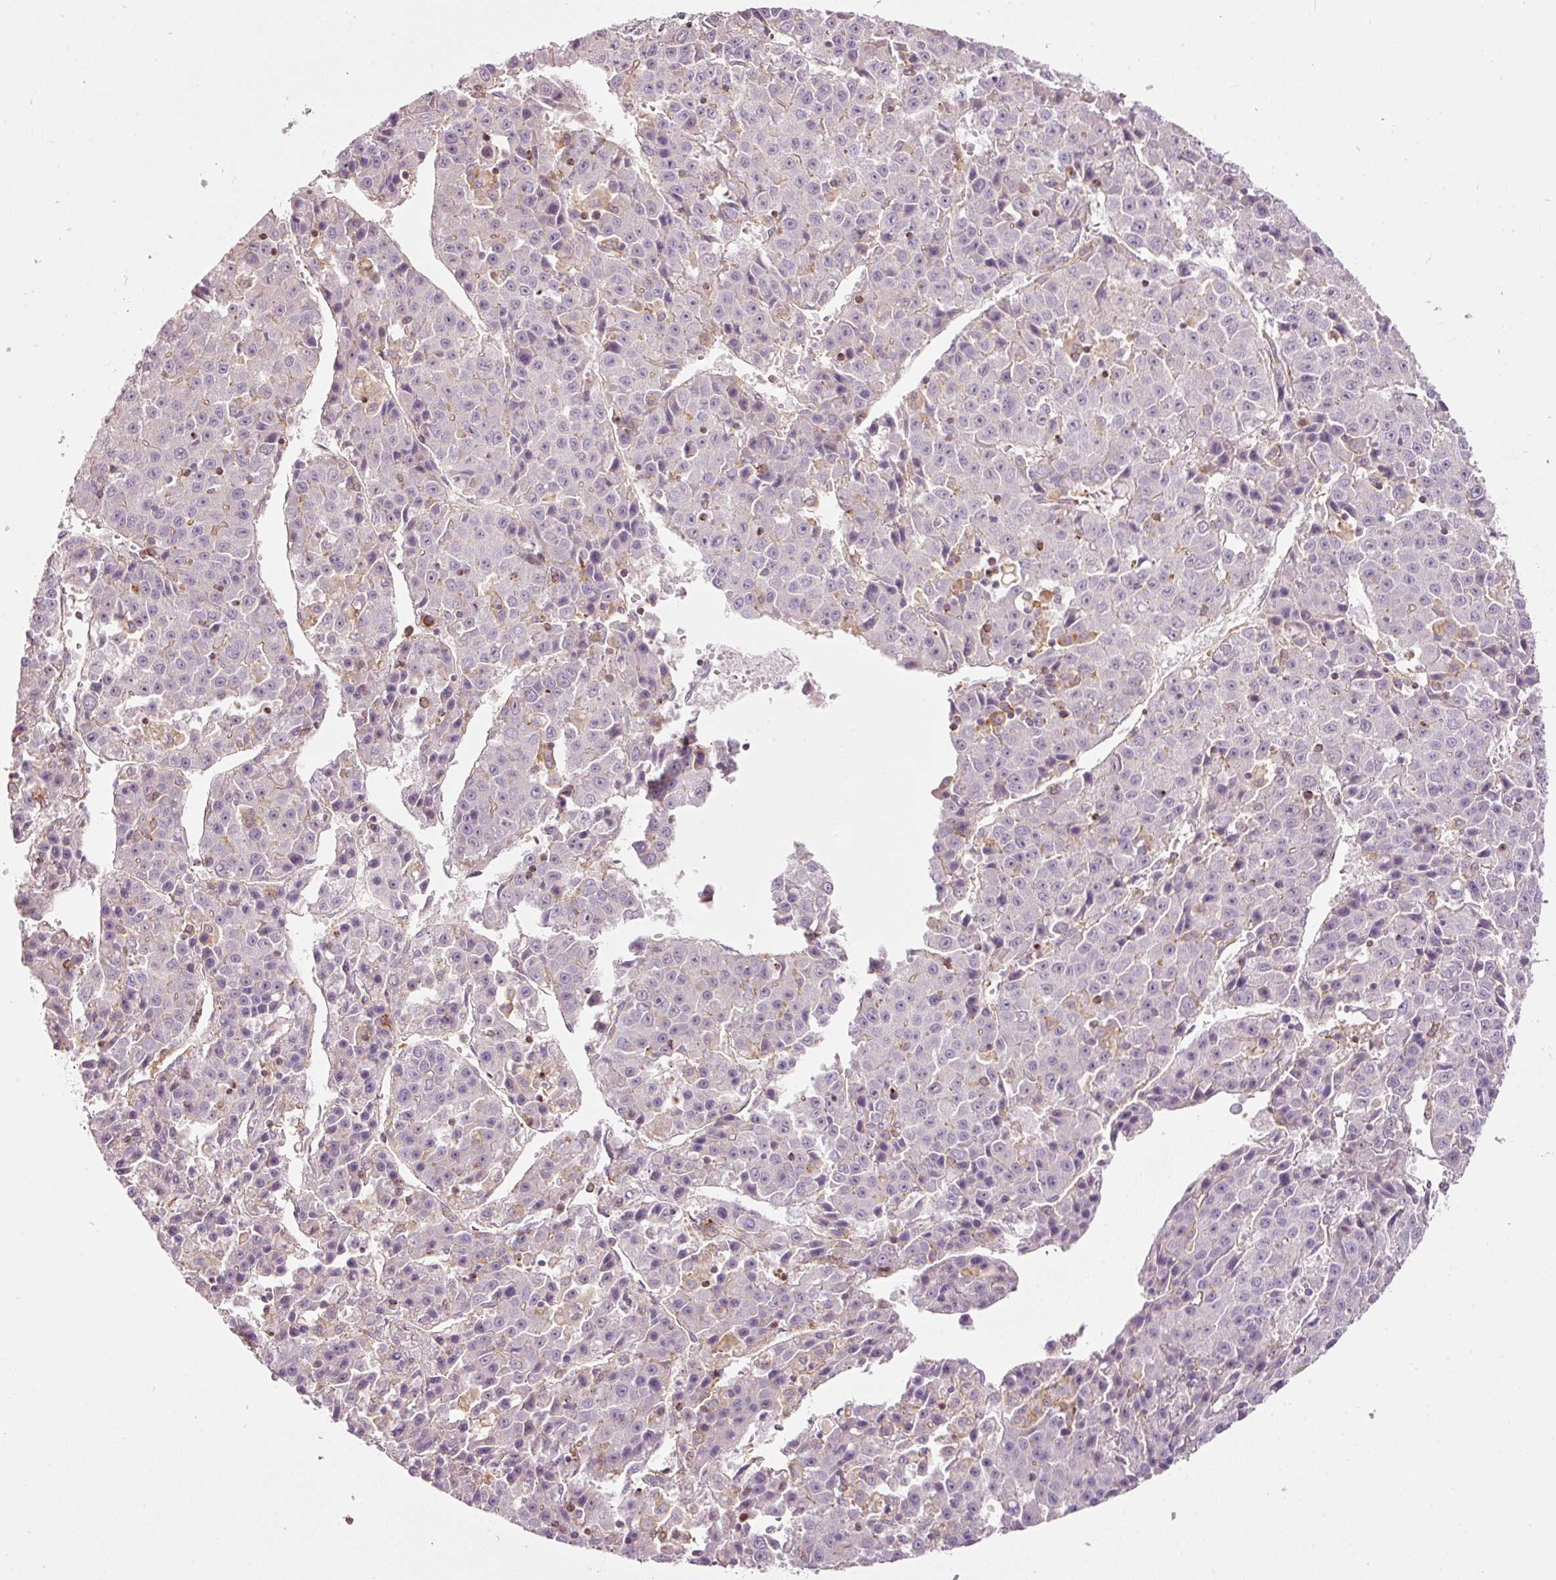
{"staining": {"intensity": "negative", "quantity": "none", "location": "none"}, "tissue": "liver cancer", "cell_type": "Tumor cells", "image_type": "cancer", "snomed": [{"axis": "morphology", "description": "Carcinoma, Hepatocellular, NOS"}, {"axis": "topography", "description": "Liver"}], "caption": "This is an IHC histopathology image of human liver cancer. There is no positivity in tumor cells.", "gene": "SIPA1", "patient": {"sex": "female", "age": 53}}